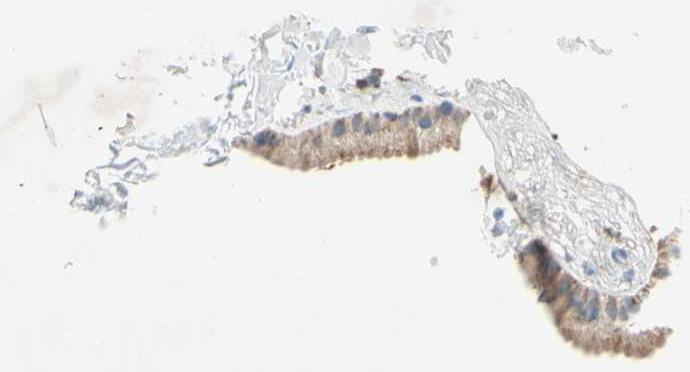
{"staining": {"intensity": "weak", "quantity": ">75%", "location": "cytoplasmic/membranous"}, "tissue": "gallbladder", "cell_type": "Glandular cells", "image_type": "normal", "snomed": [{"axis": "morphology", "description": "Normal tissue, NOS"}, {"axis": "topography", "description": "Gallbladder"}], "caption": "Glandular cells reveal weak cytoplasmic/membranous staining in approximately >75% of cells in unremarkable gallbladder. Nuclei are stained in blue.", "gene": "MFF", "patient": {"sex": "female", "age": 64}}